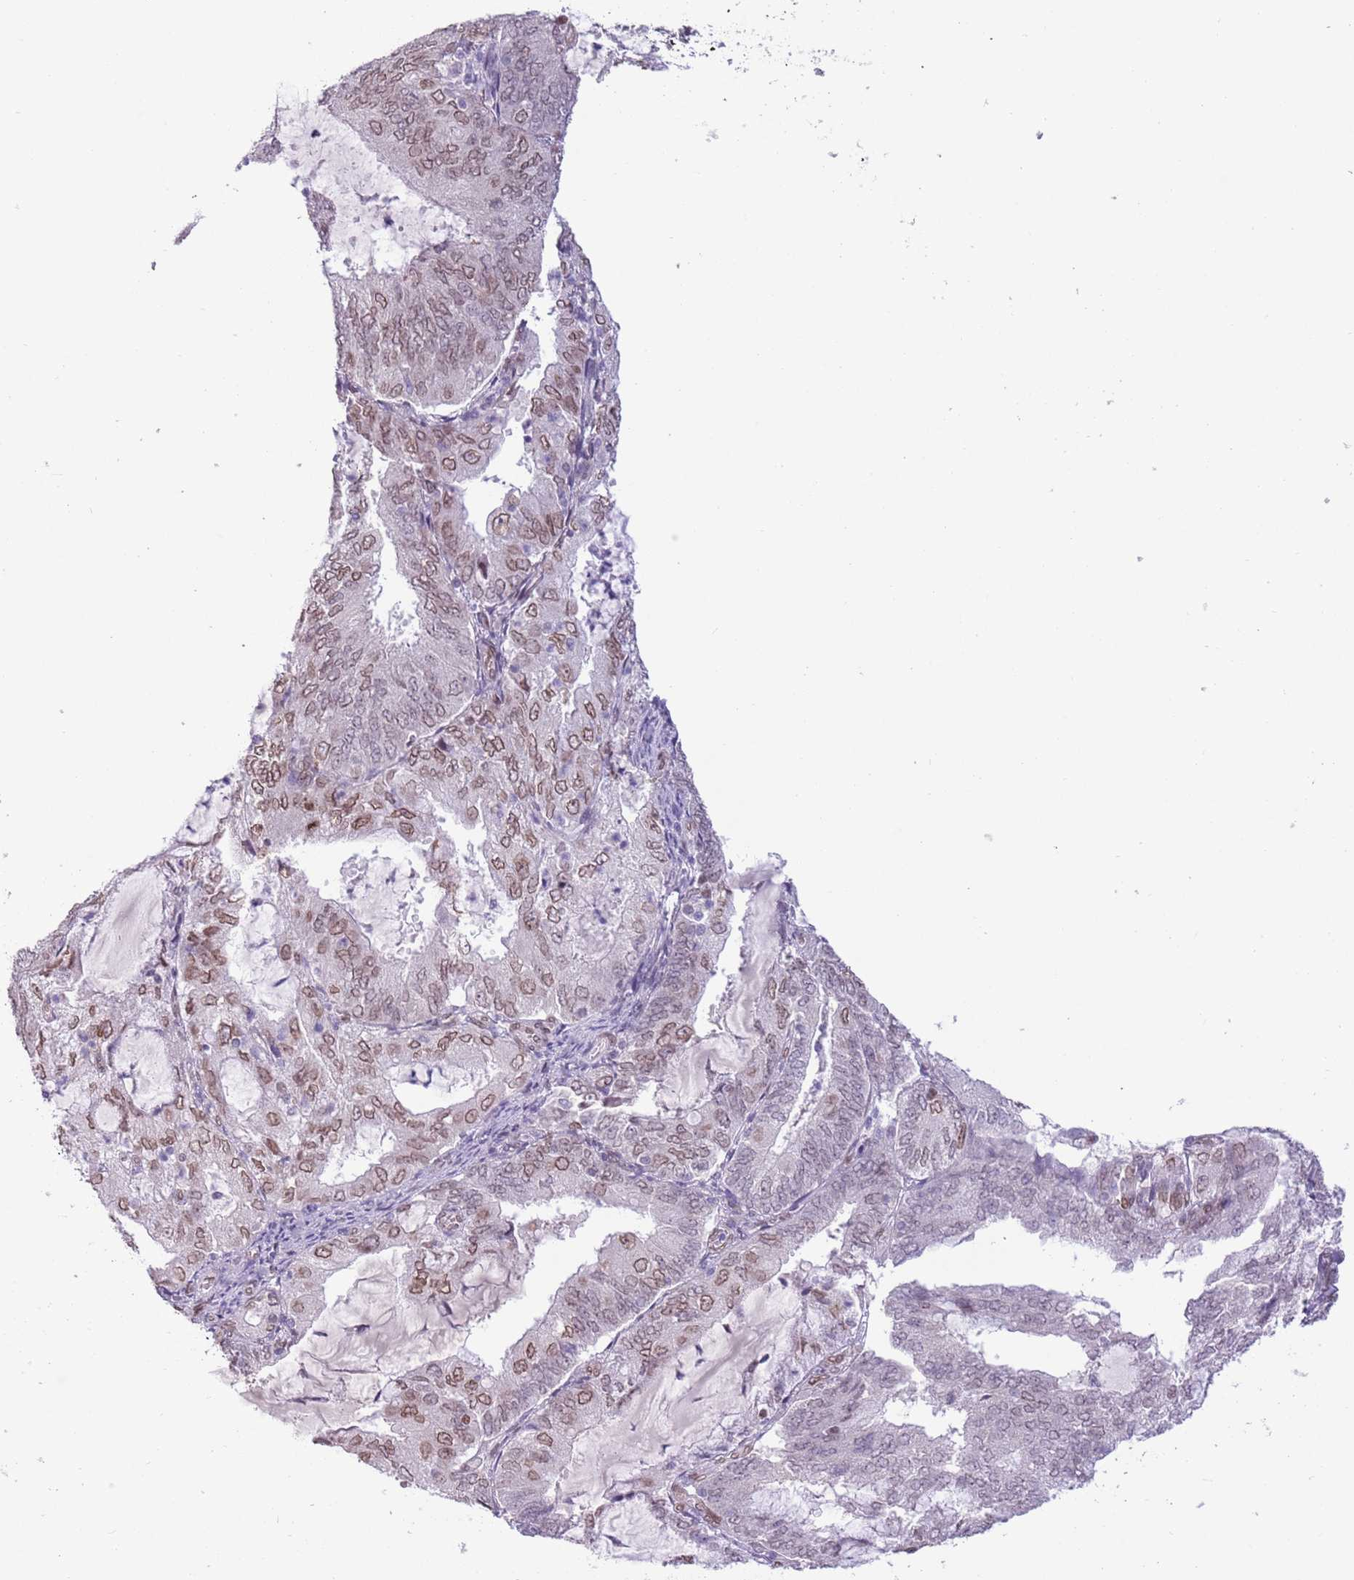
{"staining": {"intensity": "moderate", "quantity": "25%-75%", "location": "cytoplasmic/membranous,nuclear"}, "tissue": "endometrial cancer", "cell_type": "Tumor cells", "image_type": "cancer", "snomed": [{"axis": "morphology", "description": "Adenocarcinoma, NOS"}, {"axis": "topography", "description": "Endometrium"}], "caption": "Protein expression analysis of human adenocarcinoma (endometrial) reveals moderate cytoplasmic/membranous and nuclear expression in about 25%-75% of tumor cells. The staining is performed using DAB brown chromogen to label protein expression. The nuclei are counter-stained blue using hematoxylin.", "gene": "ZGLP1", "patient": {"sex": "female", "age": 81}}